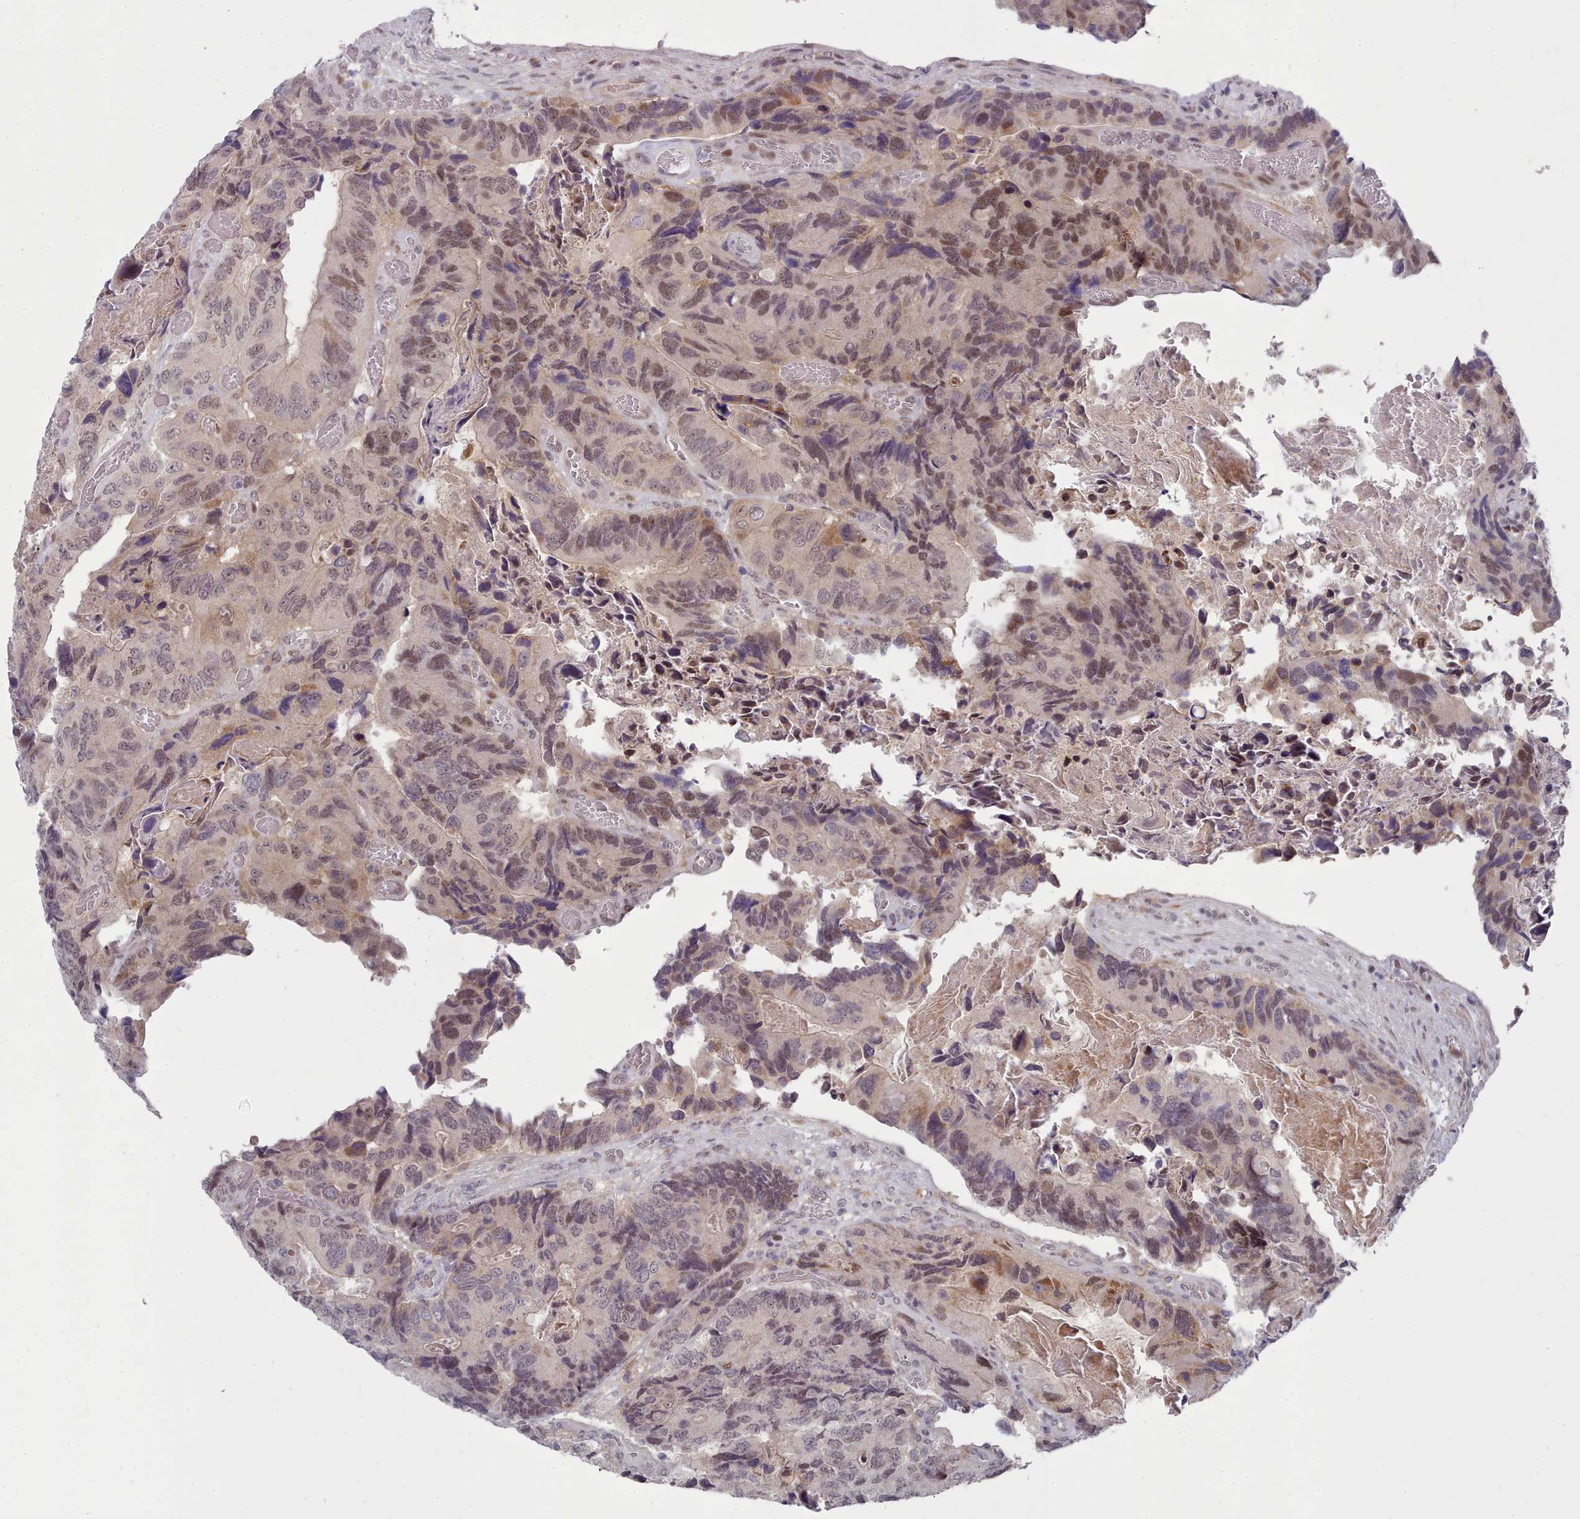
{"staining": {"intensity": "weak", "quantity": "25%-75%", "location": "nuclear"}, "tissue": "colorectal cancer", "cell_type": "Tumor cells", "image_type": "cancer", "snomed": [{"axis": "morphology", "description": "Adenocarcinoma, NOS"}, {"axis": "topography", "description": "Colon"}], "caption": "A brown stain highlights weak nuclear staining of a protein in adenocarcinoma (colorectal) tumor cells. The staining was performed using DAB (3,3'-diaminobenzidine), with brown indicating positive protein expression. Nuclei are stained blue with hematoxylin.", "gene": "GINS1", "patient": {"sex": "male", "age": 84}}